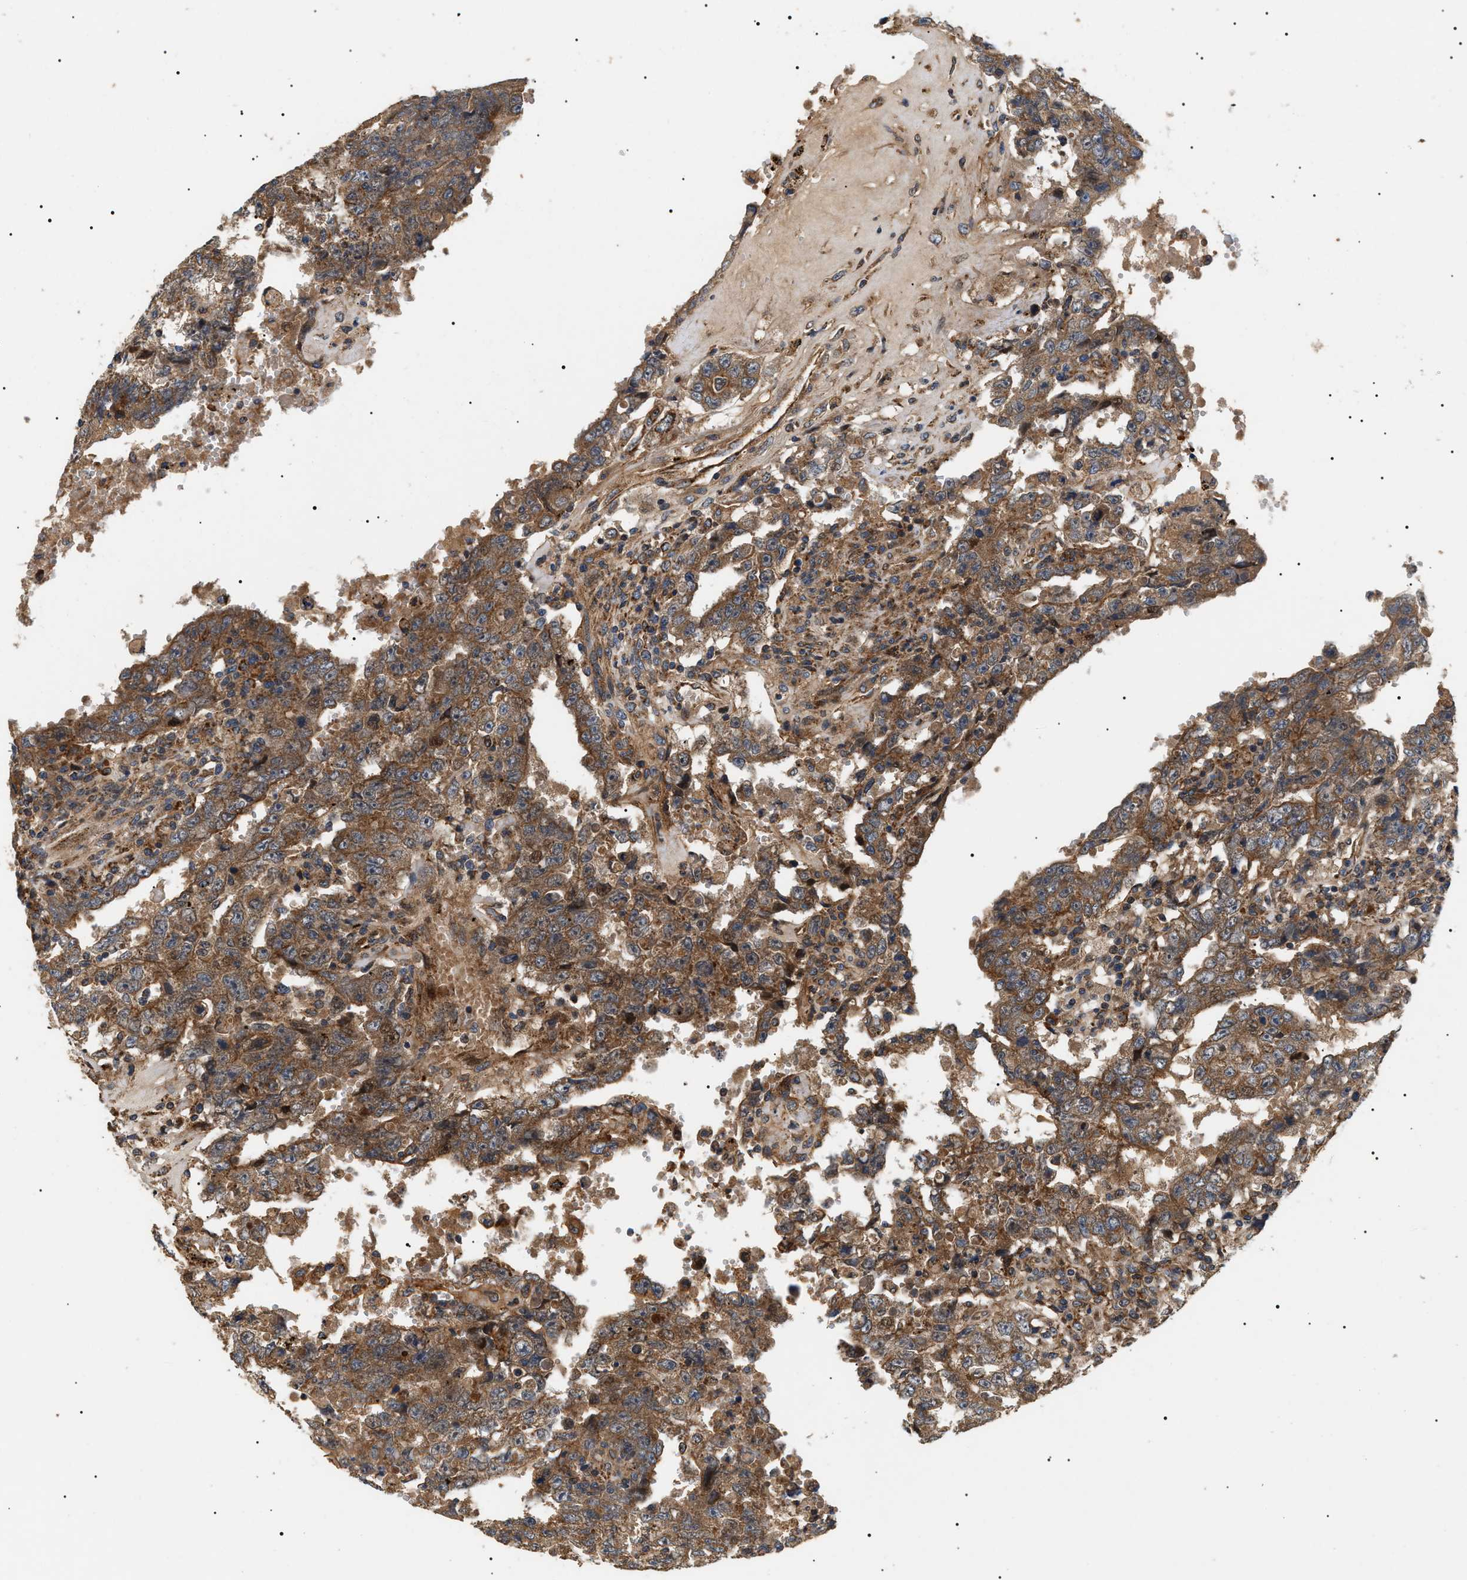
{"staining": {"intensity": "moderate", "quantity": ">75%", "location": "cytoplasmic/membranous"}, "tissue": "testis cancer", "cell_type": "Tumor cells", "image_type": "cancer", "snomed": [{"axis": "morphology", "description": "Carcinoma, Embryonal, NOS"}, {"axis": "topography", "description": "Testis"}], "caption": "DAB (3,3'-diaminobenzidine) immunohistochemical staining of human embryonal carcinoma (testis) shows moderate cytoplasmic/membranous protein expression in about >75% of tumor cells. (Brightfield microscopy of DAB IHC at high magnification).", "gene": "ZBTB26", "patient": {"sex": "male", "age": 26}}